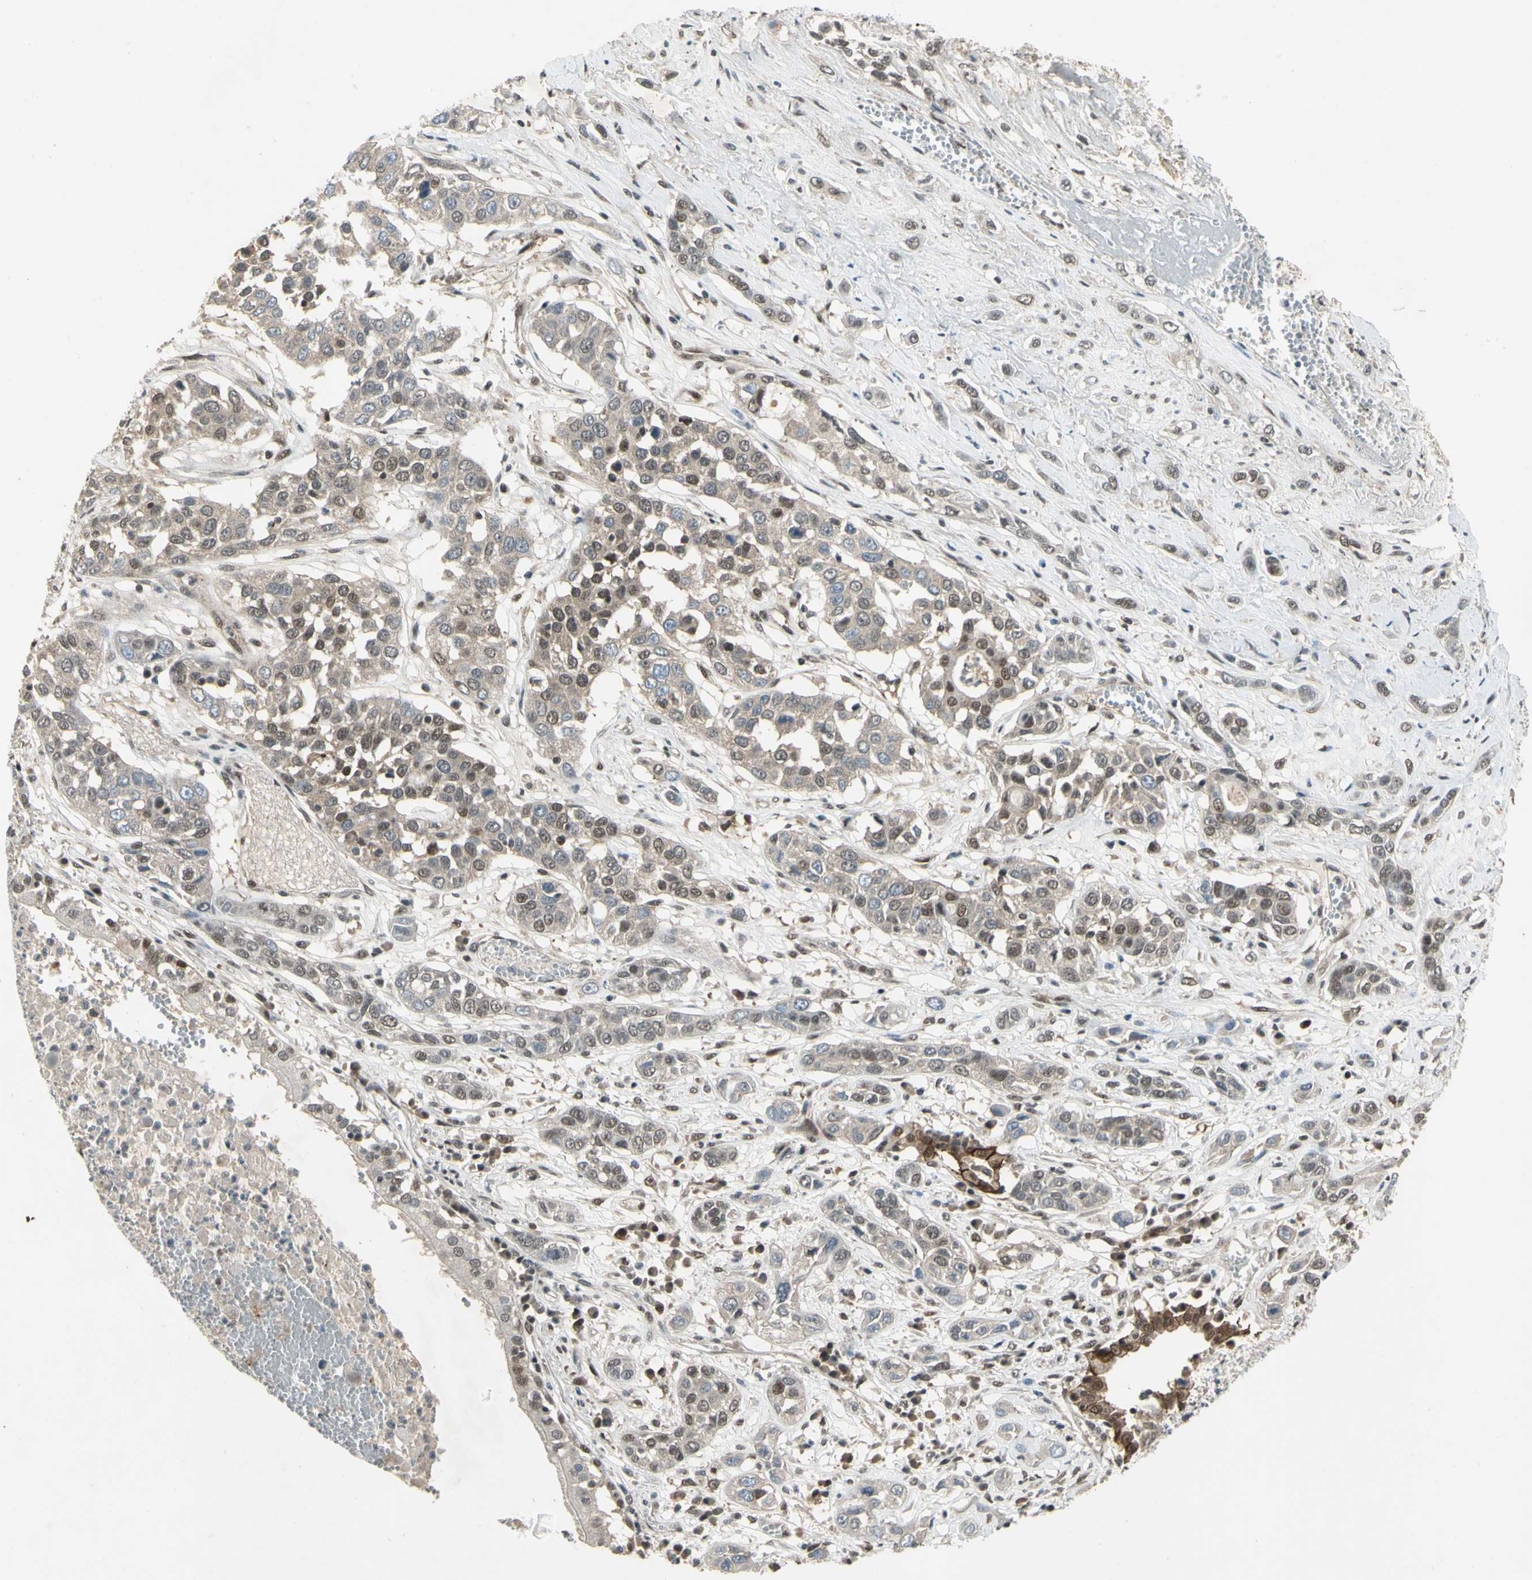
{"staining": {"intensity": "weak", "quantity": ">75%", "location": "cytoplasmic/membranous,nuclear"}, "tissue": "lung cancer", "cell_type": "Tumor cells", "image_type": "cancer", "snomed": [{"axis": "morphology", "description": "Squamous cell carcinoma, NOS"}, {"axis": "topography", "description": "Lung"}], "caption": "A high-resolution histopathology image shows immunohistochemistry (IHC) staining of lung cancer (squamous cell carcinoma), which displays weak cytoplasmic/membranous and nuclear expression in approximately >75% of tumor cells. The staining is performed using DAB brown chromogen to label protein expression. The nuclei are counter-stained blue using hematoxylin.", "gene": "PSMD5", "patient": {"sex": "male", "age": 71}}